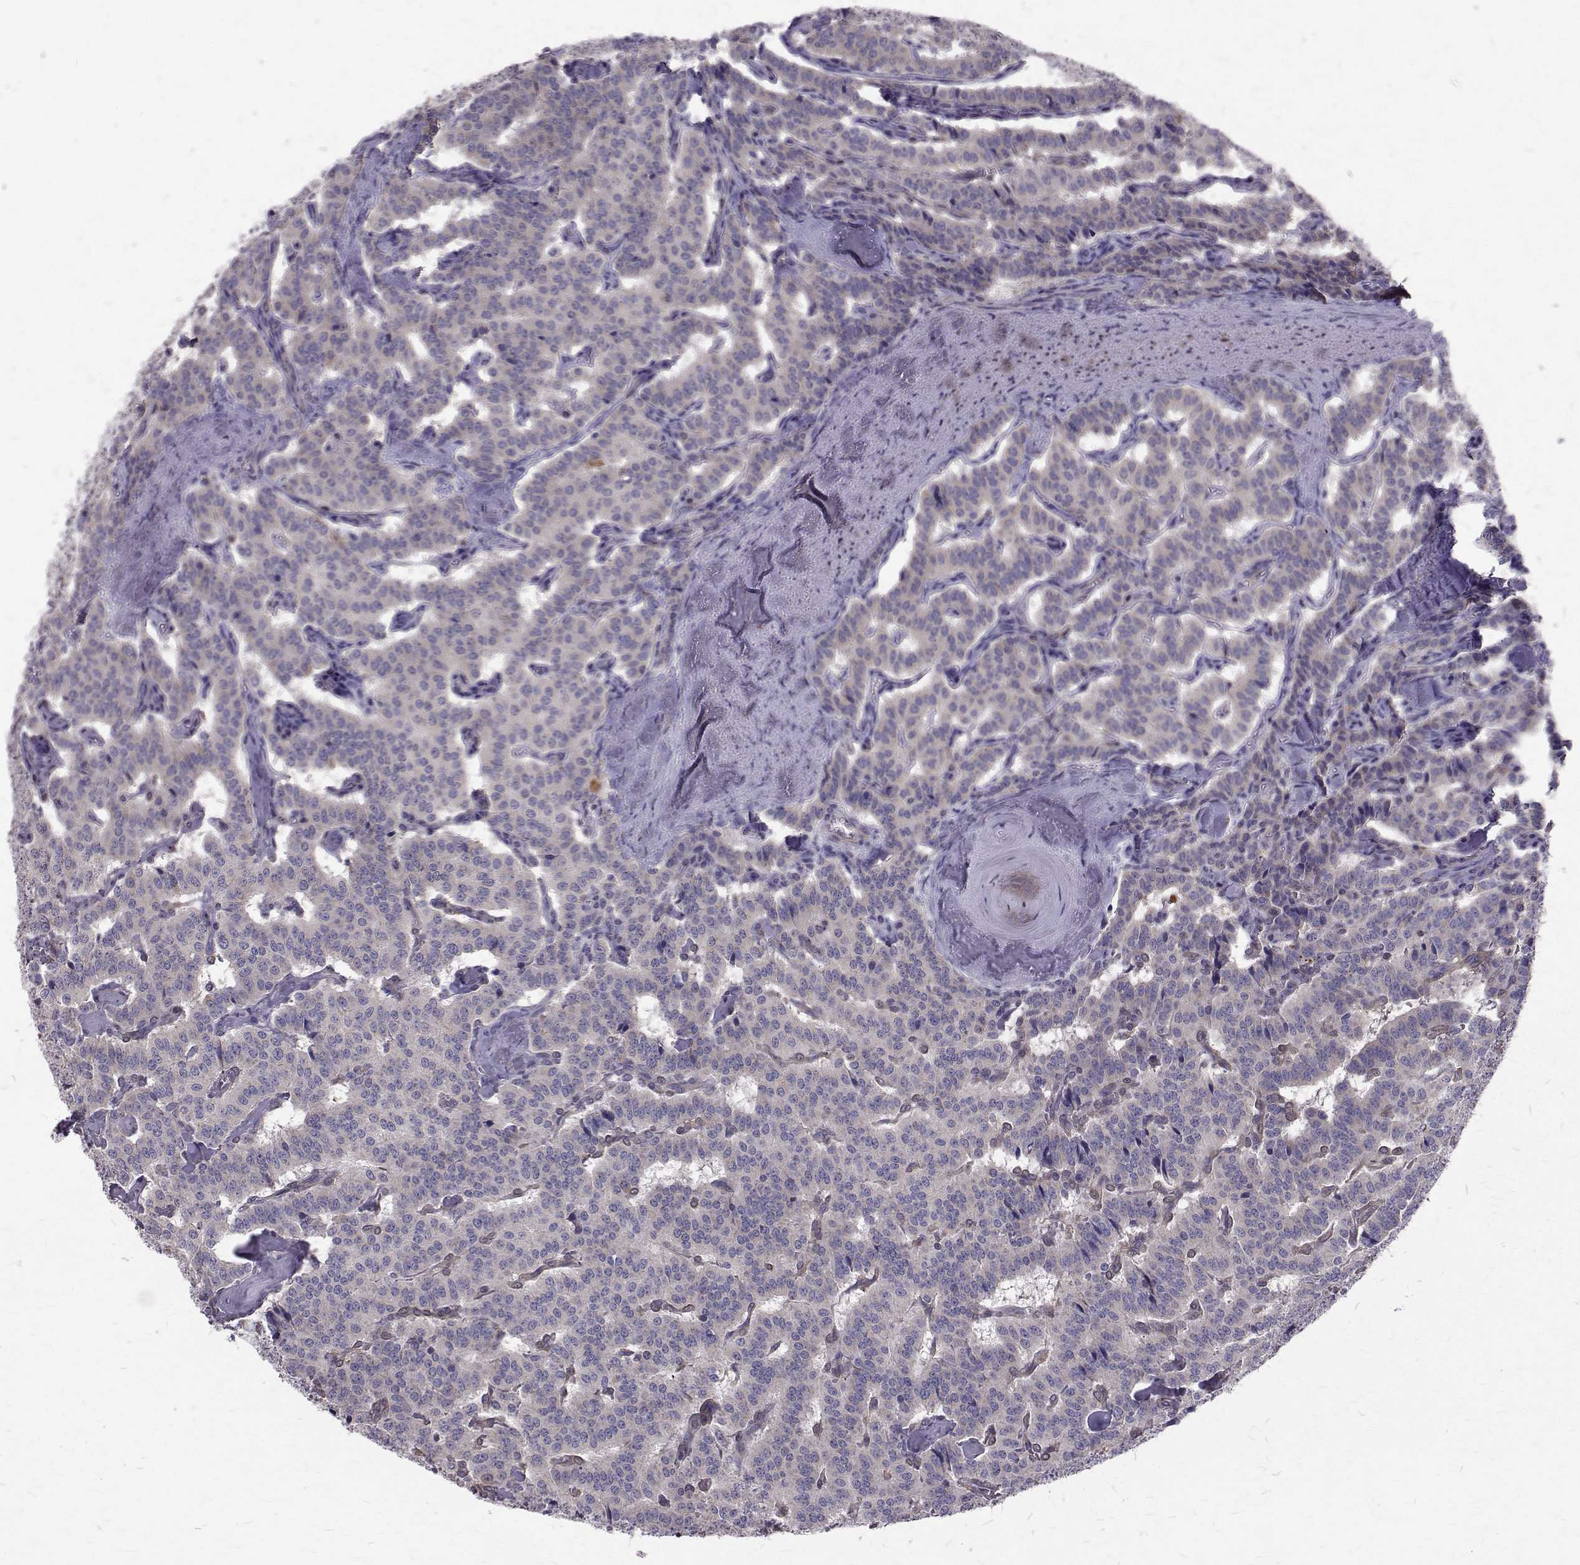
{"staining": {"intensity": "negative", "quantity": "none", "location": "none"}, "tissue": "carcinoid", "cell_type": "Tumor cells", "image_type": "cancer", "snomed": [{"axis": "morphology", "description": "Carcinoid, malignant, NOS"}, {"axis": "topography", "description": "Lung"}], "caption": "Carcinoid stained for a protein using IHC shows no staining tumor cells.", "gene": "CCDC89", "patient": {"sex": "female", "age": 46}}